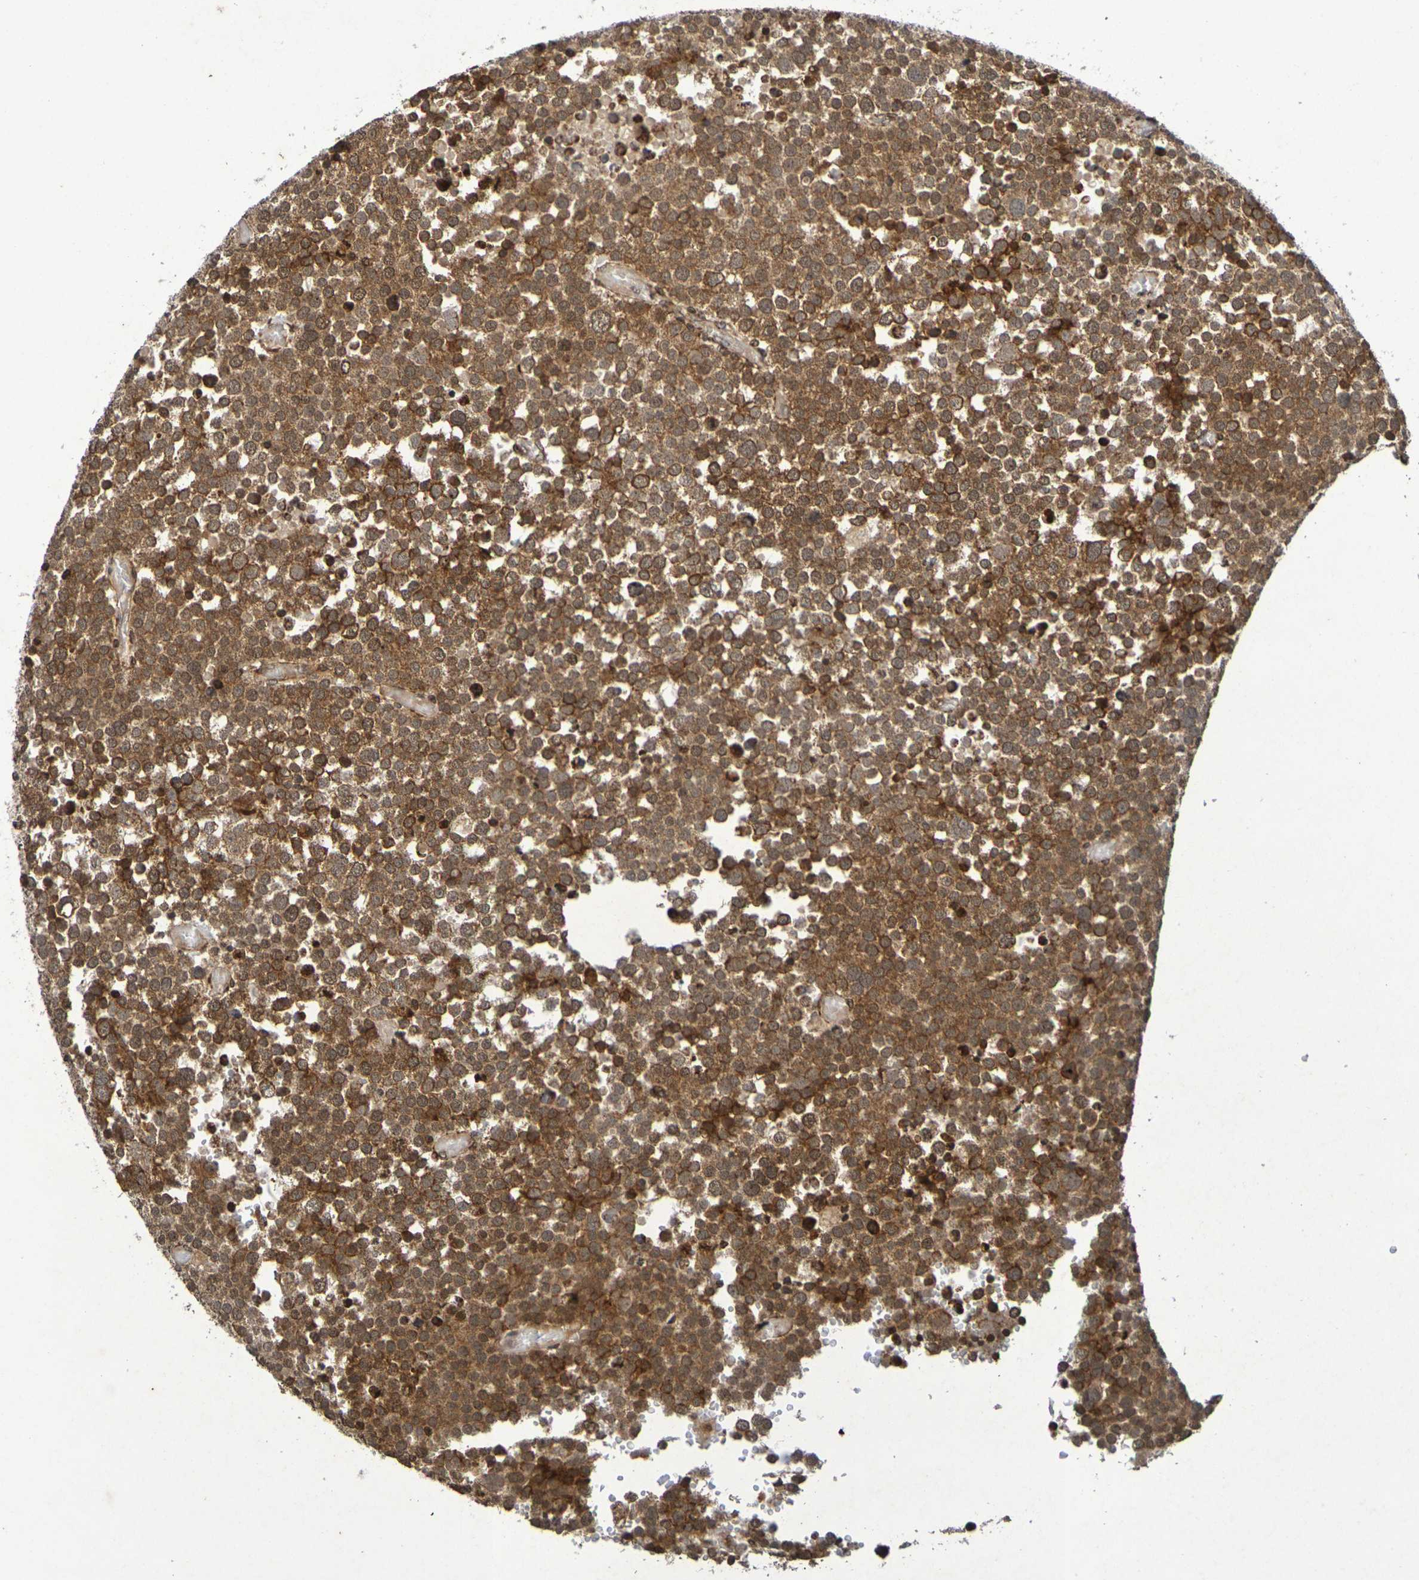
{"staining": {"intensity": "strong", "quantity": ">75%", "location": "cytoplasmic/membranous,nuclear"}, "tissue": "testis cancer", "cell_type": "Tumor cells", "image_type": "cancer", "snomed": [{"axis": "morphology", "description": "Seminoma, NOS"}, {"axis": "topography", "description": "Testis"}], "caption": "Brown immunohistochemical staining in seminoma (testis) shows strong cytoplasmic/membranous and nuclear positivity in approximately >75% of tumor cells.", "gene": "GUCY1A2", "patient": {"sex": "male", "age": 71}}